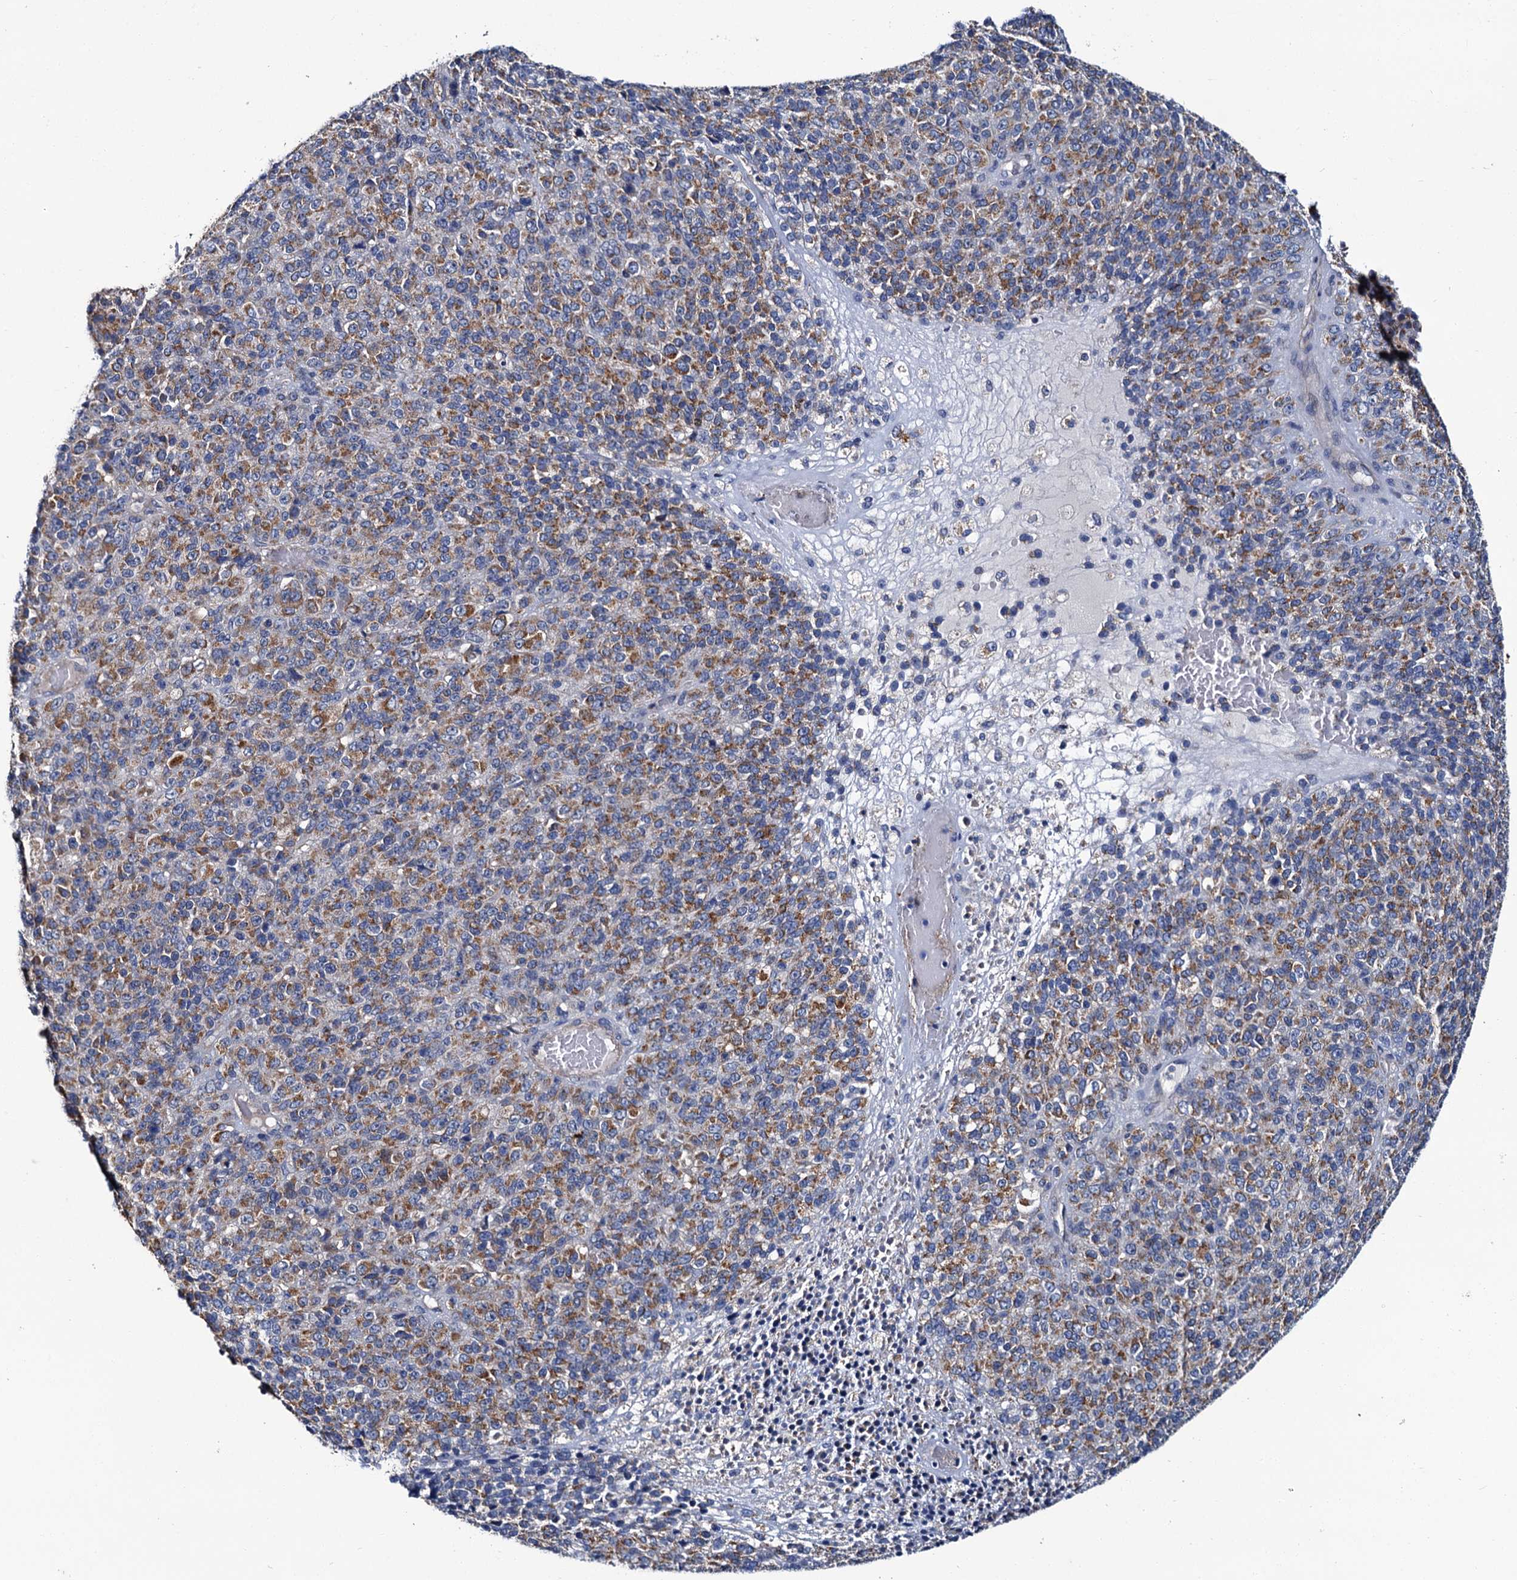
{"staining": {"intensity": "moderate", "quantity": ">75%", "location": "cytoplasmic/membranous"}, "tissue": "melanoma", "cell_type": "Tumor cells", "image_type": "cancer", "snomed": [{"axis": "morphology", "description": "Malignant melanoma, Metastatic site"}, {"axis": "topography", "description": "Brain"}], "caption": "Tumor cells exhibit medium levels of moderate cytoplasmic/membranous expression in about >75% of cells in malignant melanoma (metastatic site).", "gene": "CEP295", "patient": {"sex": "female", "age": 56}}